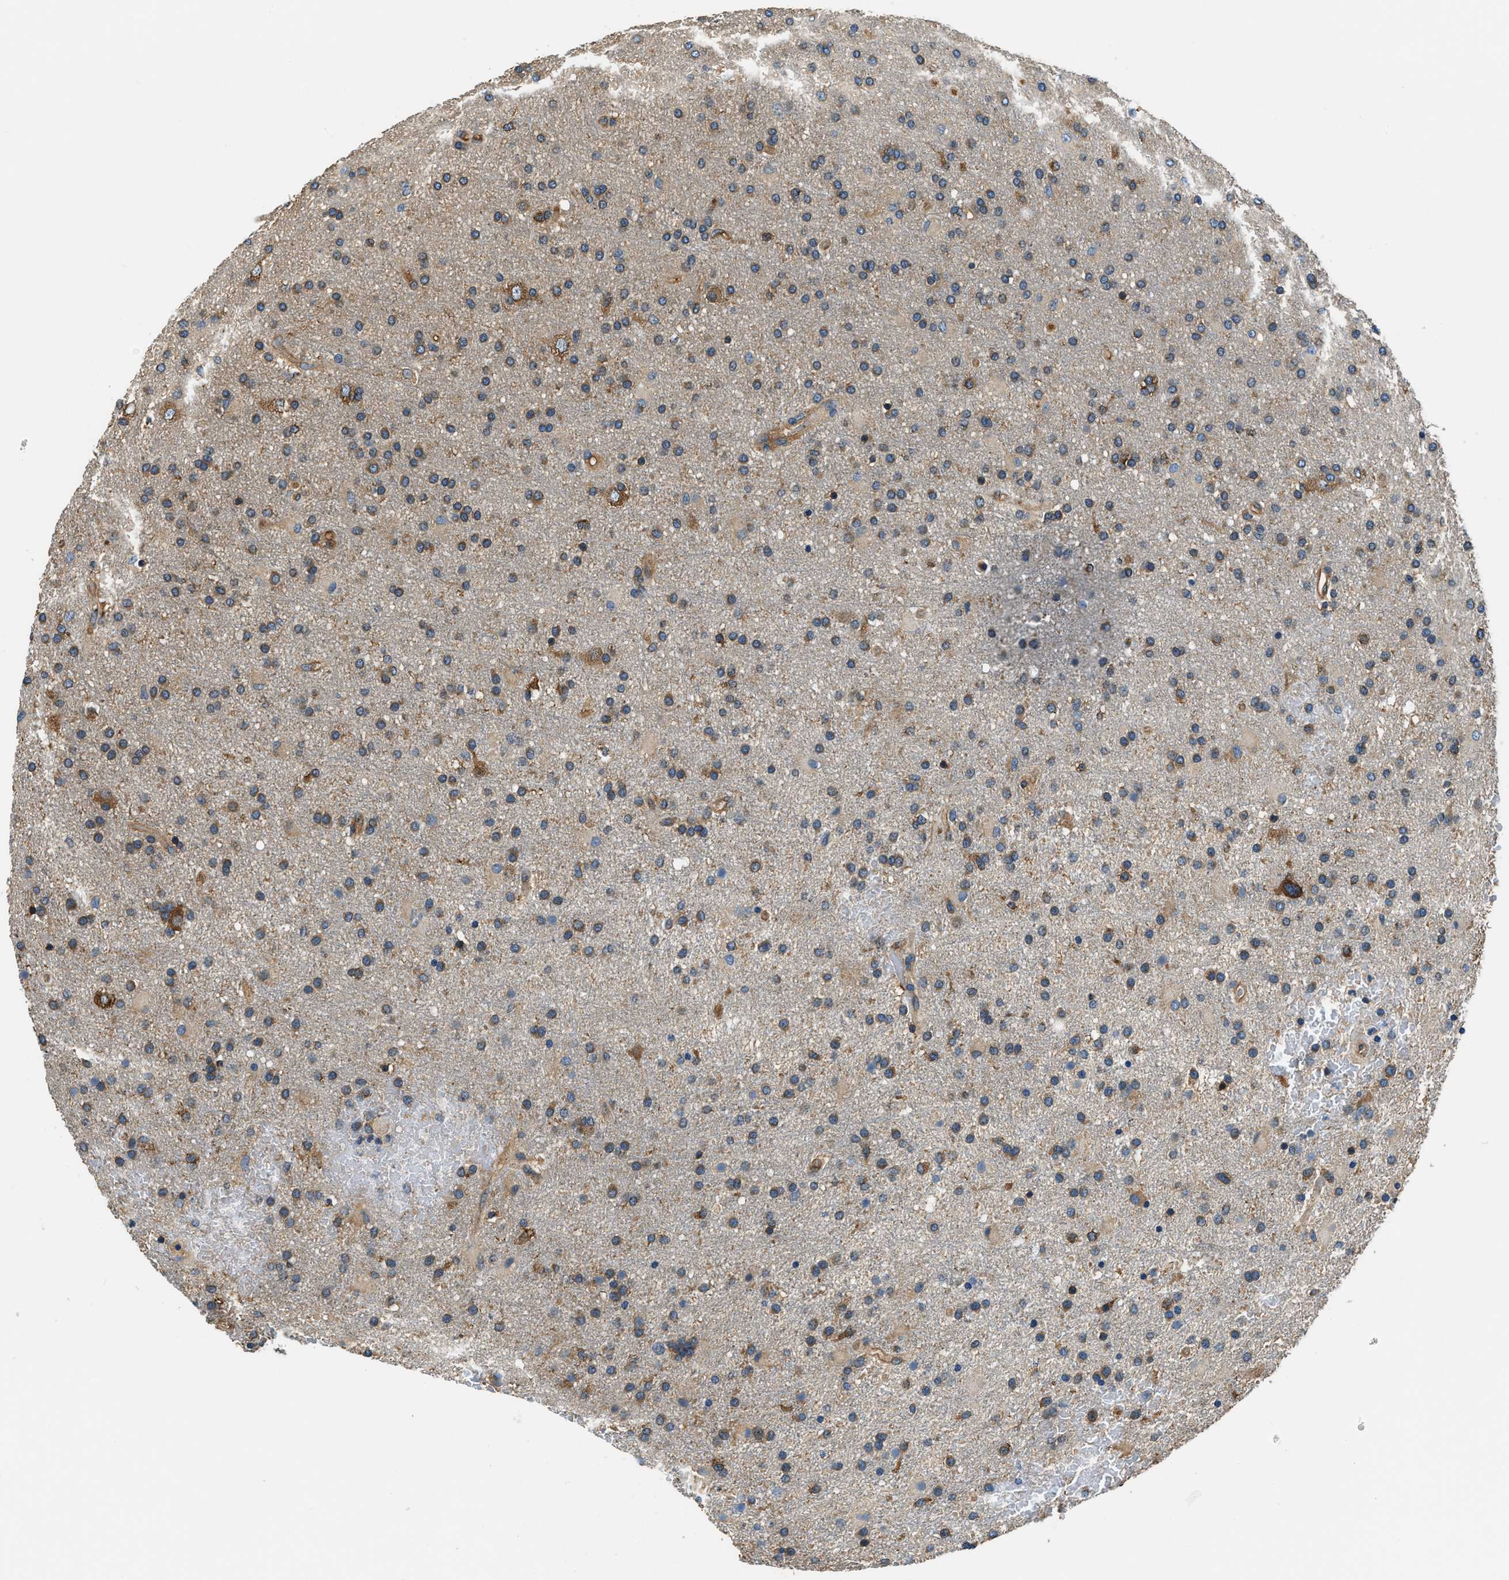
{"staining": {"intensity": "moderate", "quantity": ">75%", "location": "cytoplasmic/membranous"}, "tissue": "glioma", "cell_type": "Tumor cells", "image_type": "cancer", "snomed": [{"axis": "morphology", "description": "Glioma, malignant, High grade"}, {"axis": "topography", "description": "Brain"}], "caption": "Brown immunohistochemical staining in malignant glioma (high-grade) exhibits moderate cytoplasmic/membranous positivity in approximately >75% of tumor cells.", "gene": "EEA1", "patient": {"sex": "male", "age": 72}}